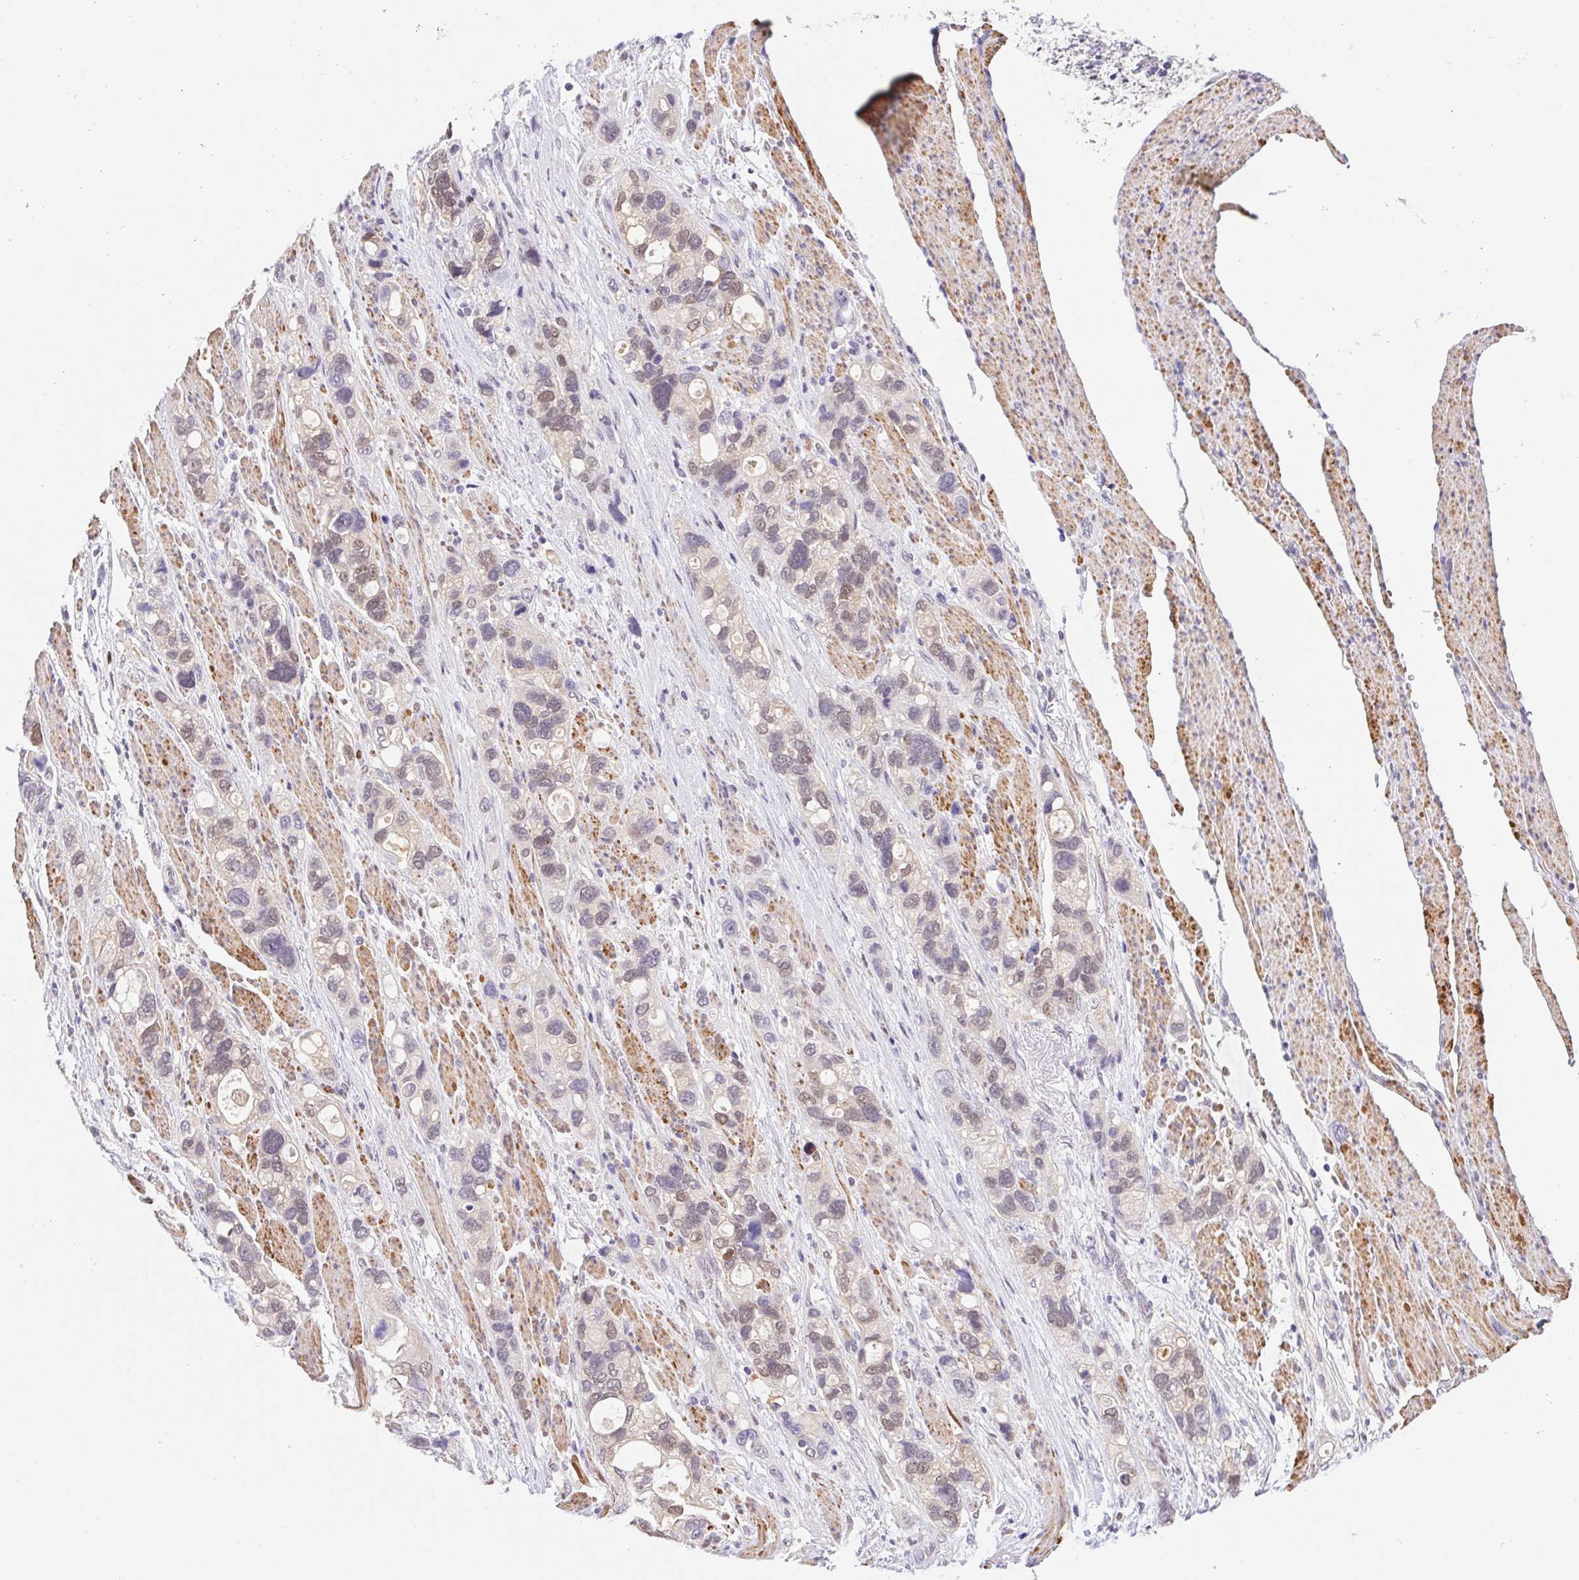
{"staining": {"intensity": "negative", "quantity": "none", "location": "none"}, "tissue": "stomach cancer", "cell_type": "Tumor cells", "image_type": "cancer", "snomed": [{"axis": "morphology", "description": "Adenocarcinoma, NOS"}, {"axis": "topography", "description": "Stomach, upper"}], "caption": "Immunohistochemistry (IHC) micrograph of human stomach adenocarcinoma stained for a protein (brown), which reveals no staining in tumor cells.", "gene": "L3MBTL4", "patient": {"sex": "female", "age": 81}}